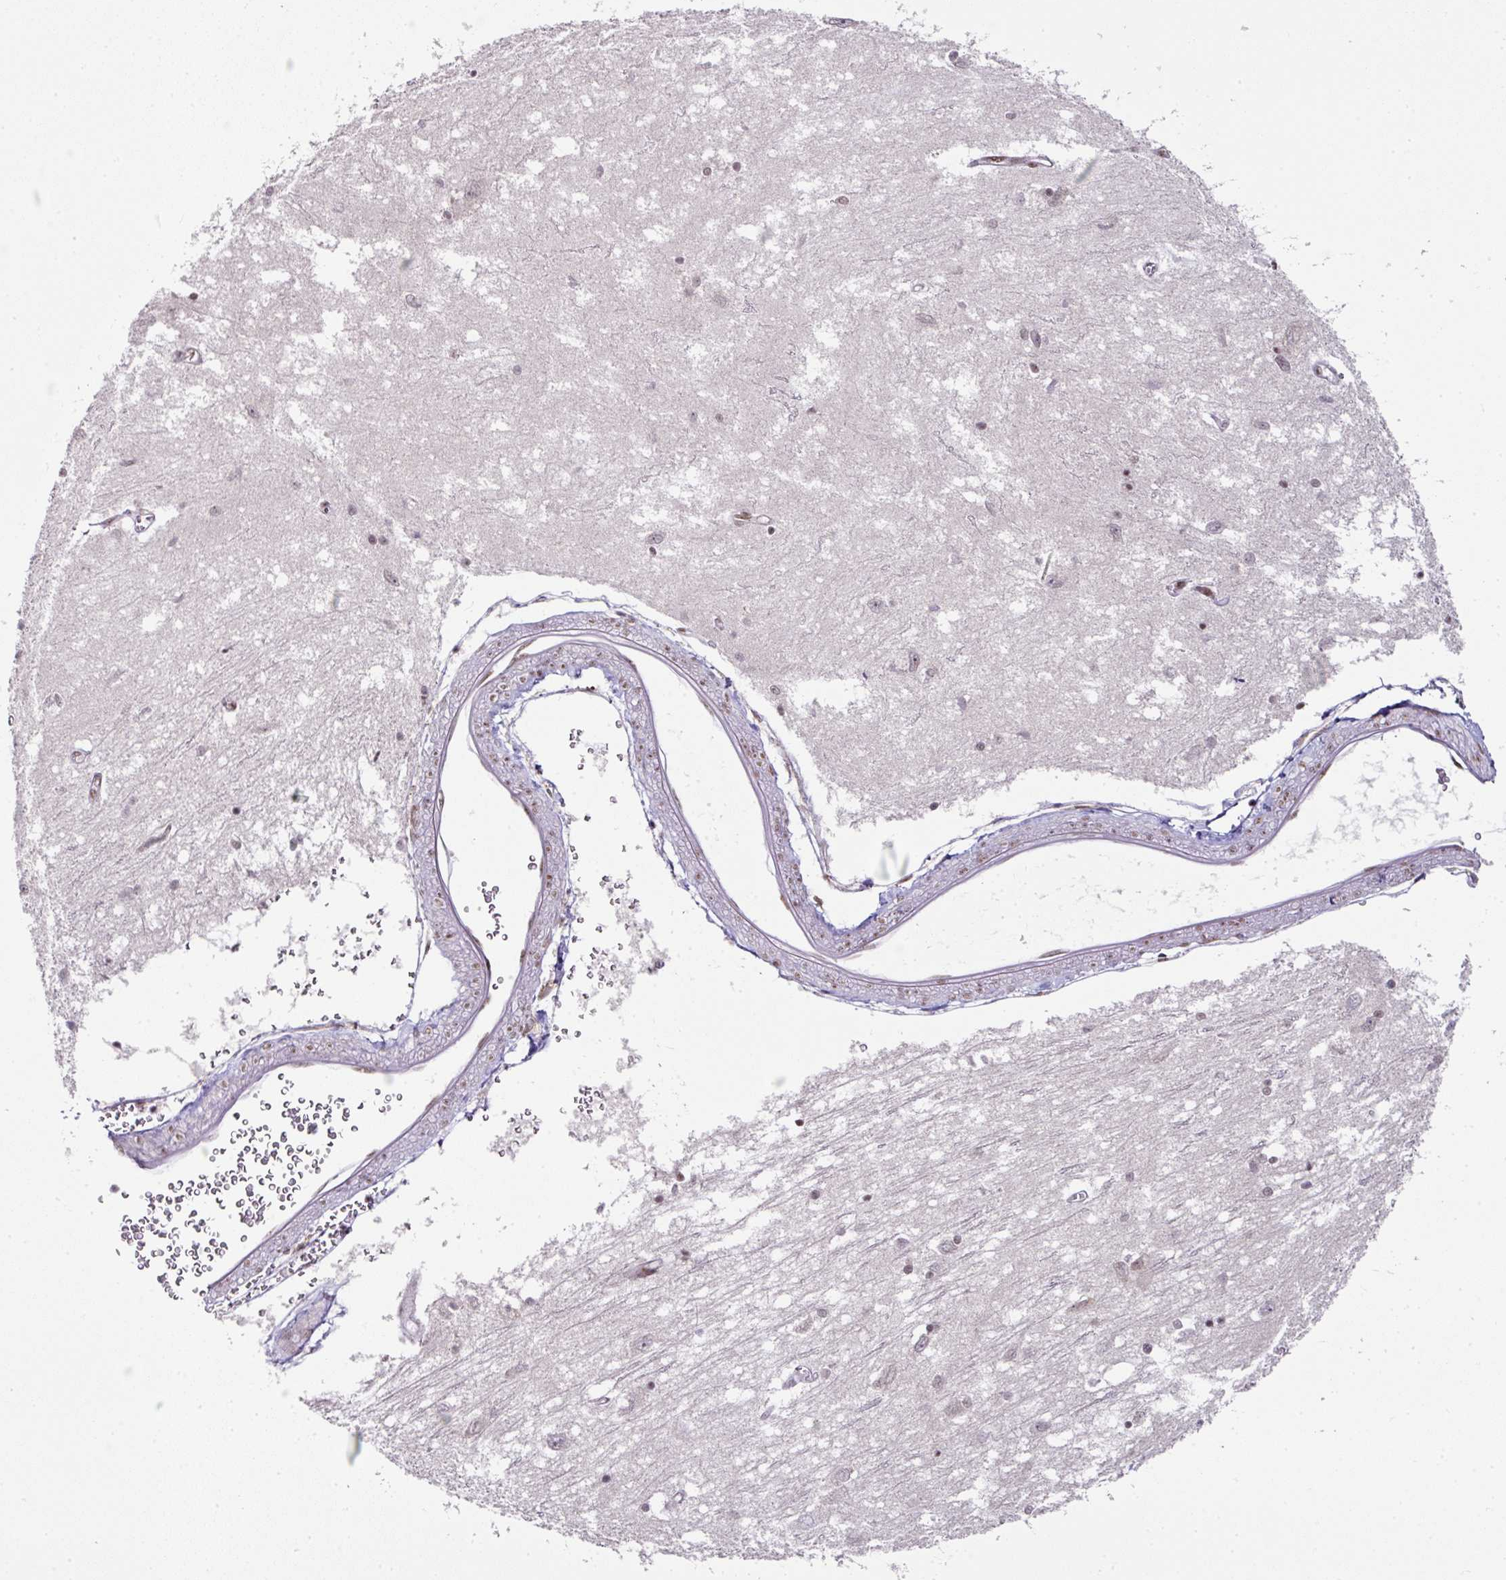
{"staining": {"intensity": "moderate", "quantity": "<25%", "location": "nuclear"}, "tissue": "caudate", "cell_type": "Glial cells", "image_type": "normal", "snomed": [{"axis": "morphology", "description": "Normal tissue, NOS"}, {"axis": "topography", "description": "Lateral ventricle wall"}], "caption": "Immunohistochemistry (IHC) of normal caudate demonstrates low levels of moderate nuclear staining in approximately <25% of glial cells. The protein is shown in brown color, while the nuclei are stained blue.", "gene": "NFYA", "patient": {"sex": "male", "age": 37}}